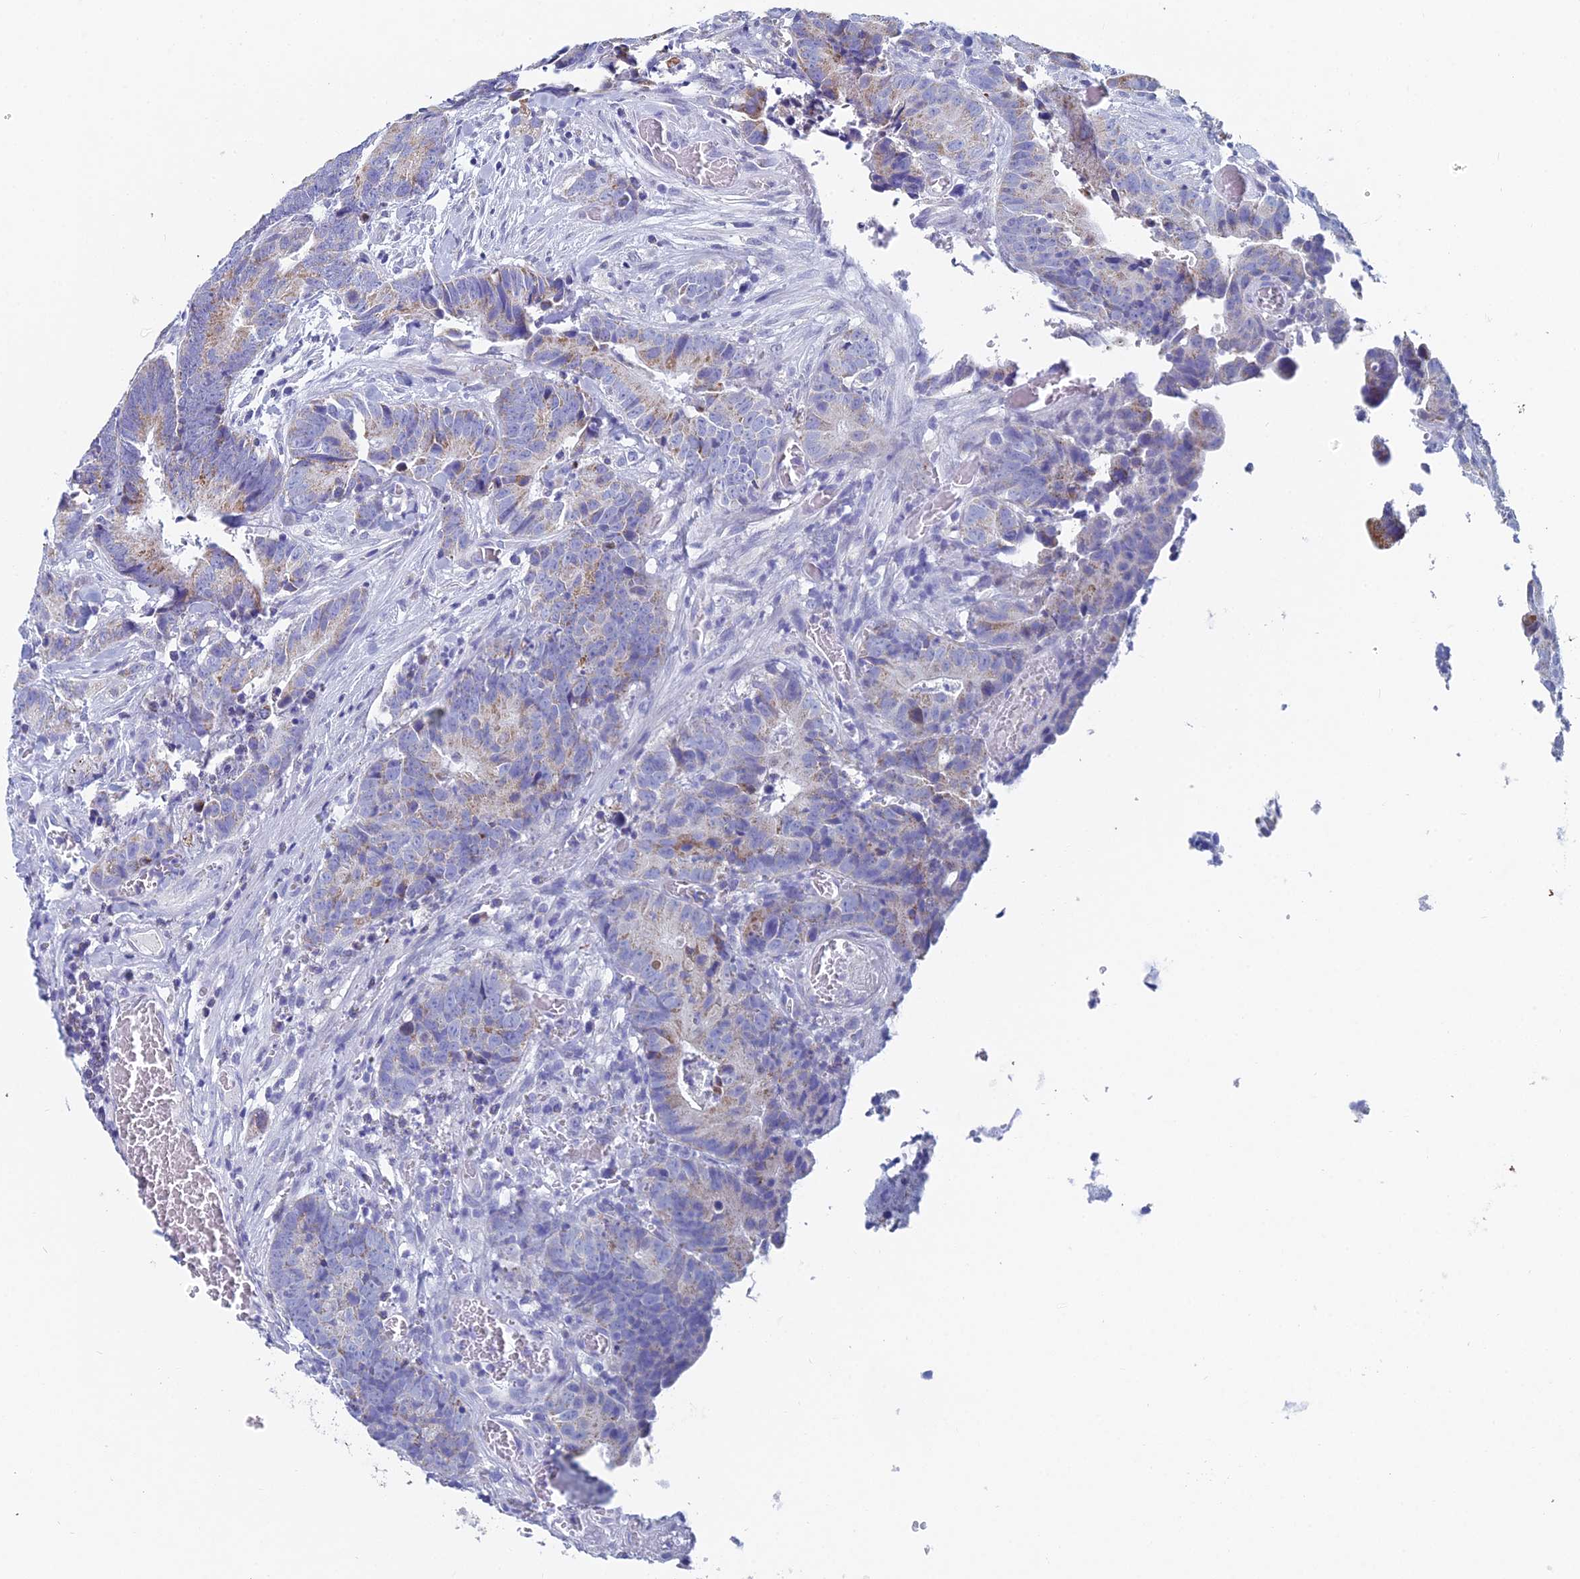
{"staining": {"intensity": "weak", "quantity": "25%-75%", "location": "cytoplasmic/membranous"}, "tissue": "colorectal cancer", "cell_type": "Tumor cells", "image_type": "cancer", "snomed": [{"axis": "morphology", "description": "Adenocarcinoma, NOS"}, {"axis": "topography", "description": "Colon"}], "caption": "Immunohistochemistry (IHC) (DAB) staining of colorectal cancer (adenocarcinoma) exhibits weak cytoplasmic/membranous protein staining in about 25%-75% of tumor cells.", "gene": "ACSM1", "patient": {"sex": "female", "age": 57}}